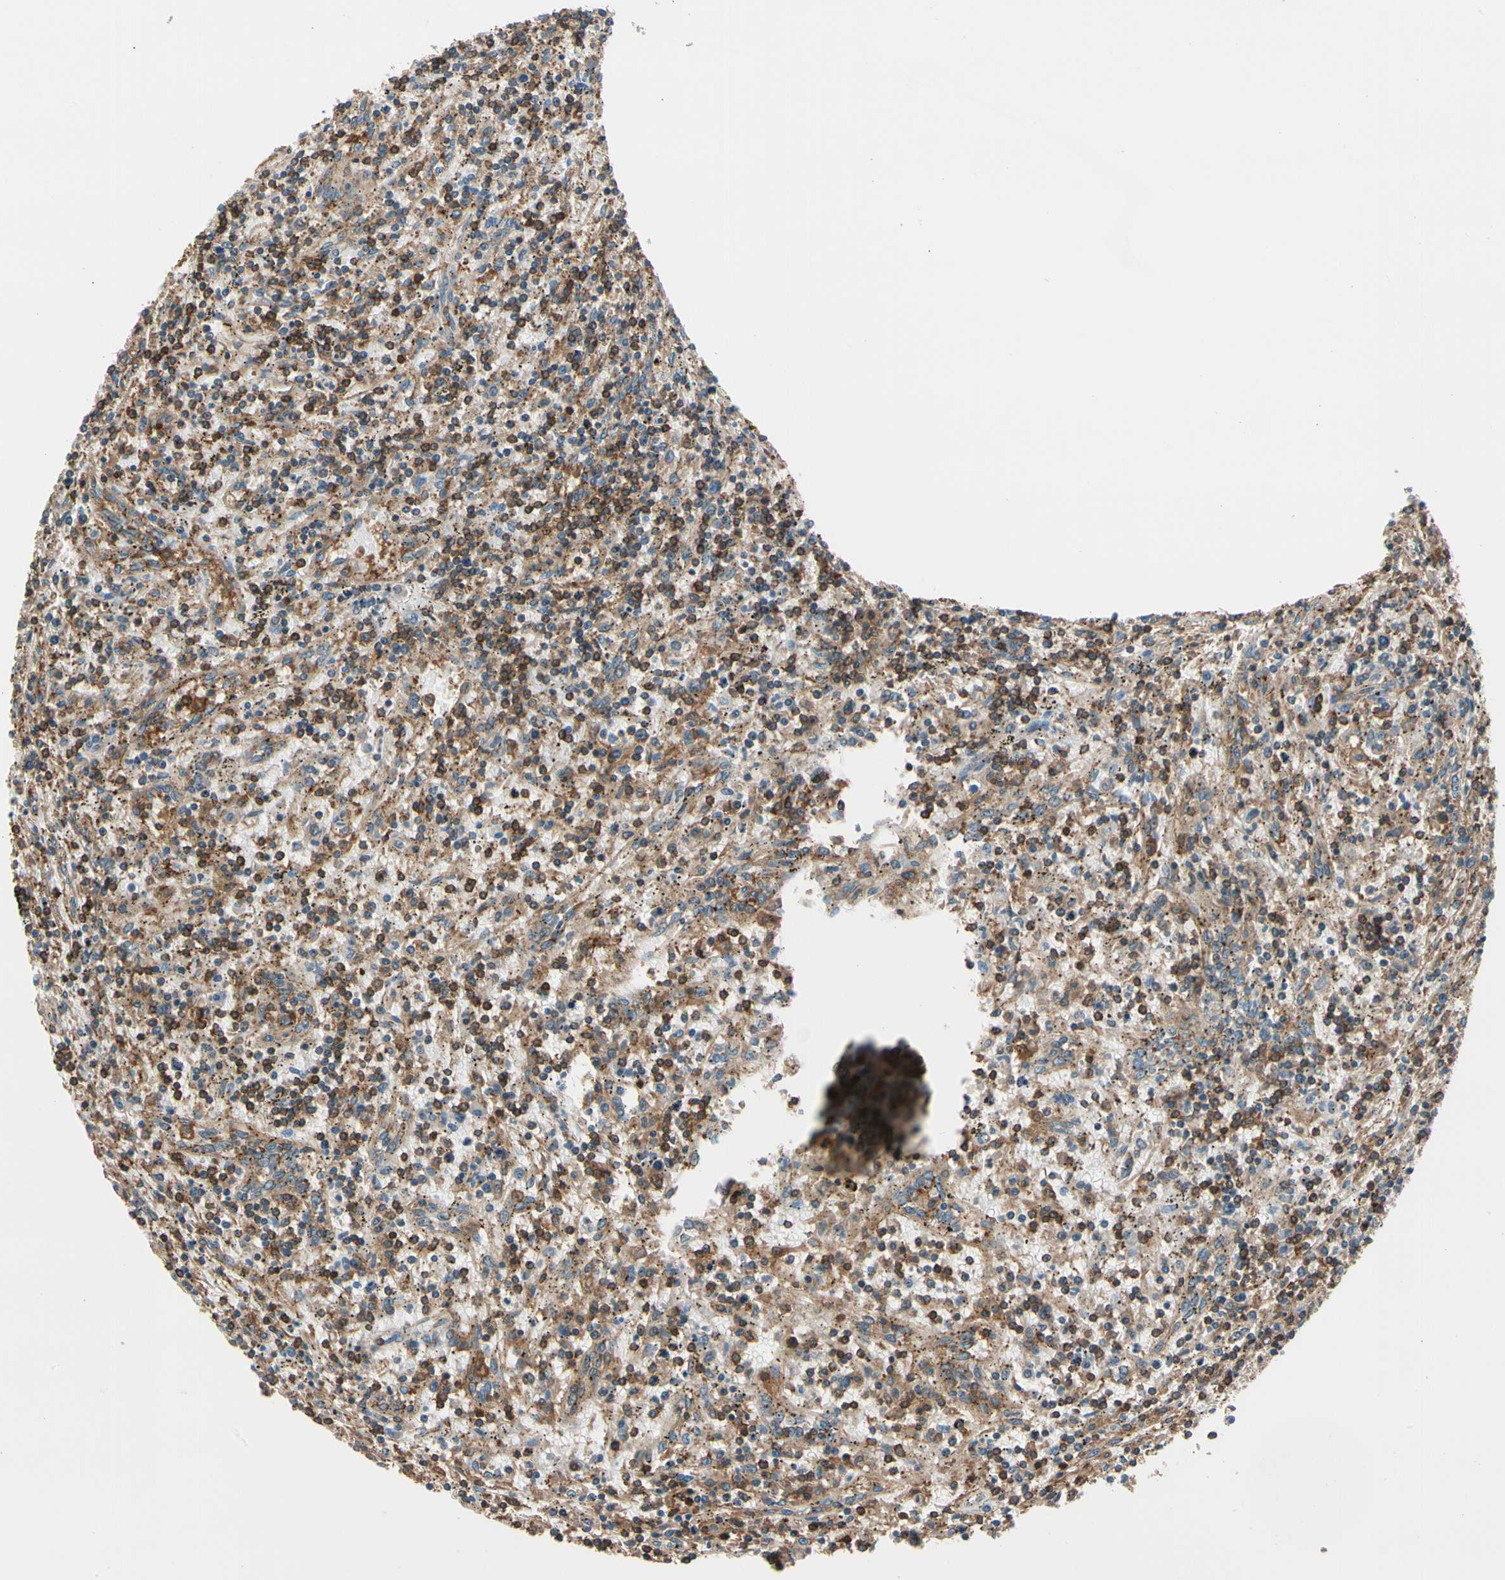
{"staining": {"intensity": "moderate", "quantity": ">75%", "location": "cytoplasmic/membranous"}, "tissue": "lymphoma", "cell_type": "Tumor cells", "image_type": "cancer", "snomed": [{"axis": "morphology", "description": "Malignant lymphoma, non-Hodgkin's type, Low grade"}, {"axis": "topography", "description": "Spleen"}], "caption": "DAB immunohistochemical staining of human low-grade malignant lymphoma, non-Hodgkin's type exhibits moderate cytoplasmic/membranous protein expression in about >75% of tumor cells. (Brightfield microscopy of DAB IHC at high magnification).", "gene": "CAPZA2", "patient": {"sex": "male", "age": 76}}